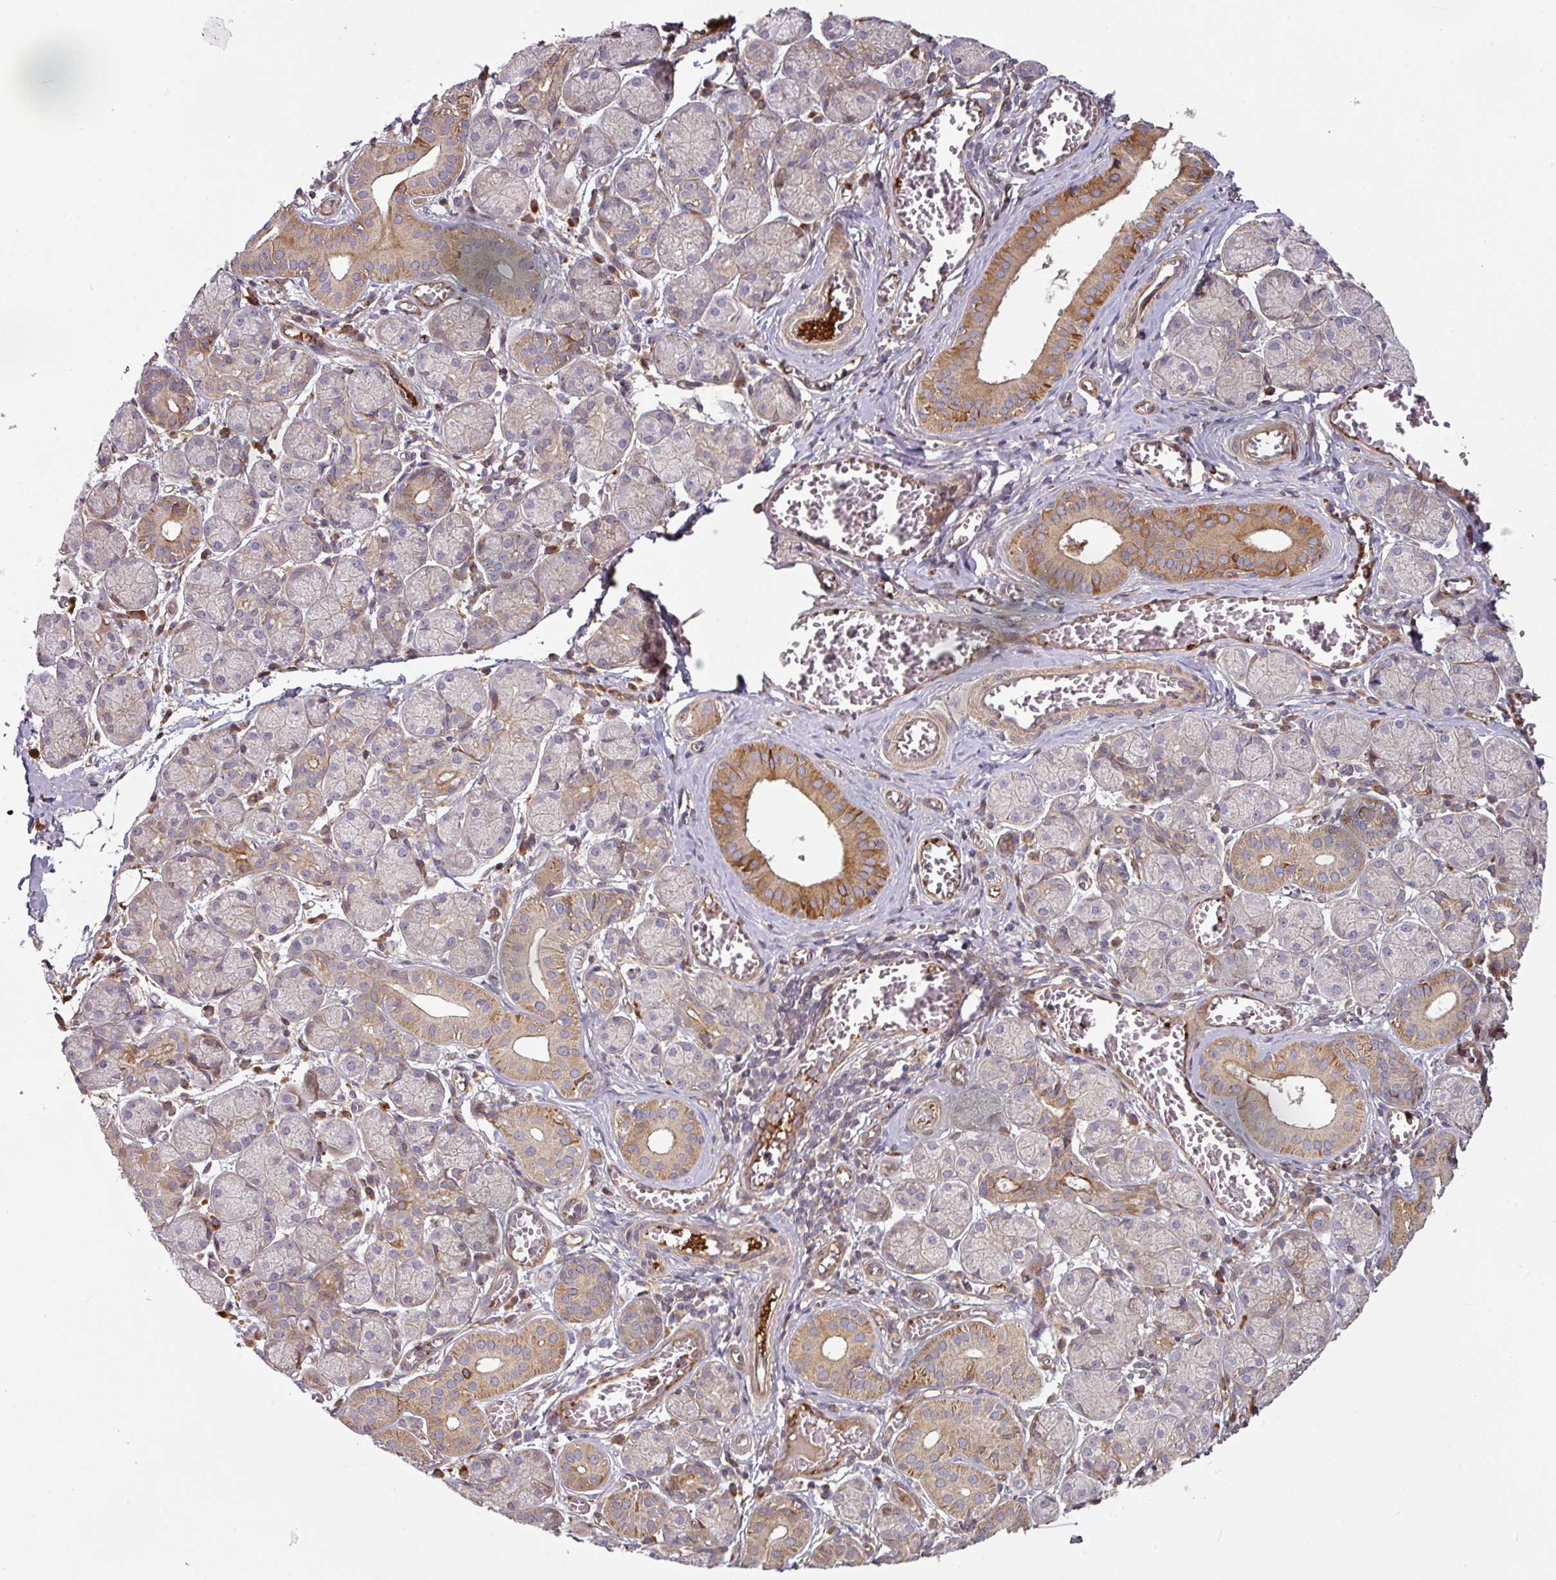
{"staining": {"intensity": "moderate", "quantity": "<25%", "location": "cytoplasmic/membranous"}, "tissue": "salivary gland", "cell_type": "Glandular cells", "image_type": "normal", "snomed": [{"axis": "morphology", "description": "Normal tissue, NOS"}, {"axis": "topography", "description": "Salivary gland"}], "caption": "Immunohistochemistry (IHC) of benign human salivary gland demonstrates low levels of moderate cytoplasmic/membranous expression in approximately <25% of glandular cells. (Stains: DAB in brown, nuclei in blue, Microscopy: brightfield microscopy at high magnification).", "gene": "CASP2", "patient": {"sex": "female", "age": 24}}